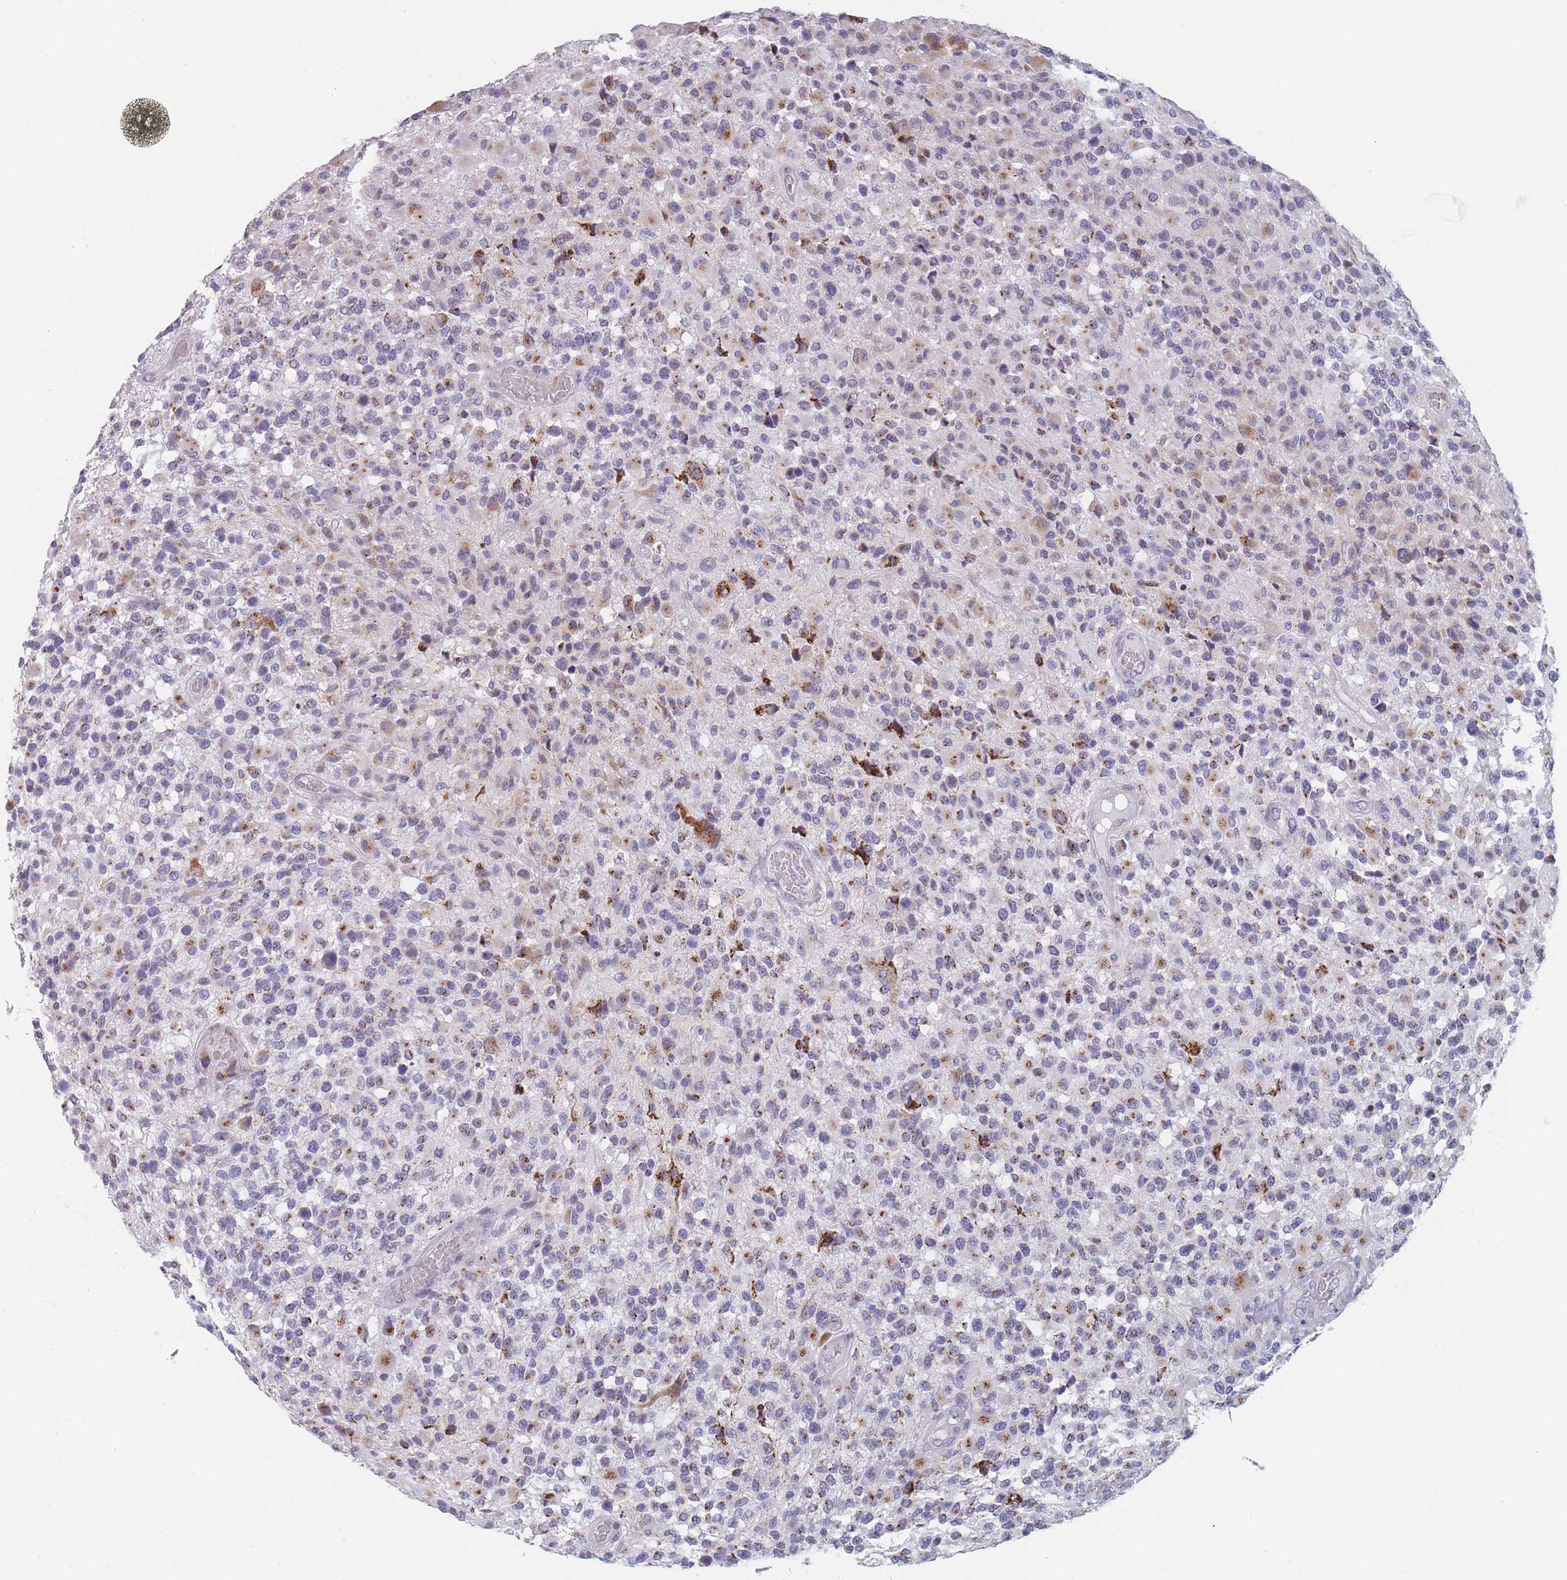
{"staining": {"intensity": "moderate", "quantity": "<25%", "location": "cytoplasmic/membranous"}, "tissue": "glioma", "cell_type": "Tumor cells", "image_type": "cancer", "snomed": [{"axis": "morphology", "description": "Glioma, malignant, High grade"}, {"axis": "morphology", "description": "Glioblastoma, NOS"}, {"axis": "topography", "description": "Brain"}], "caption": "Immunohistochemical staining of glioblastoma reveals moderate cytoplasmic/membranous protein staining in approximately <25% of tumor cells. (IHC, brightfield microscopy, high magnification).", "gene": "TMED10", "patient": {"sex": "male", "age": 60}}